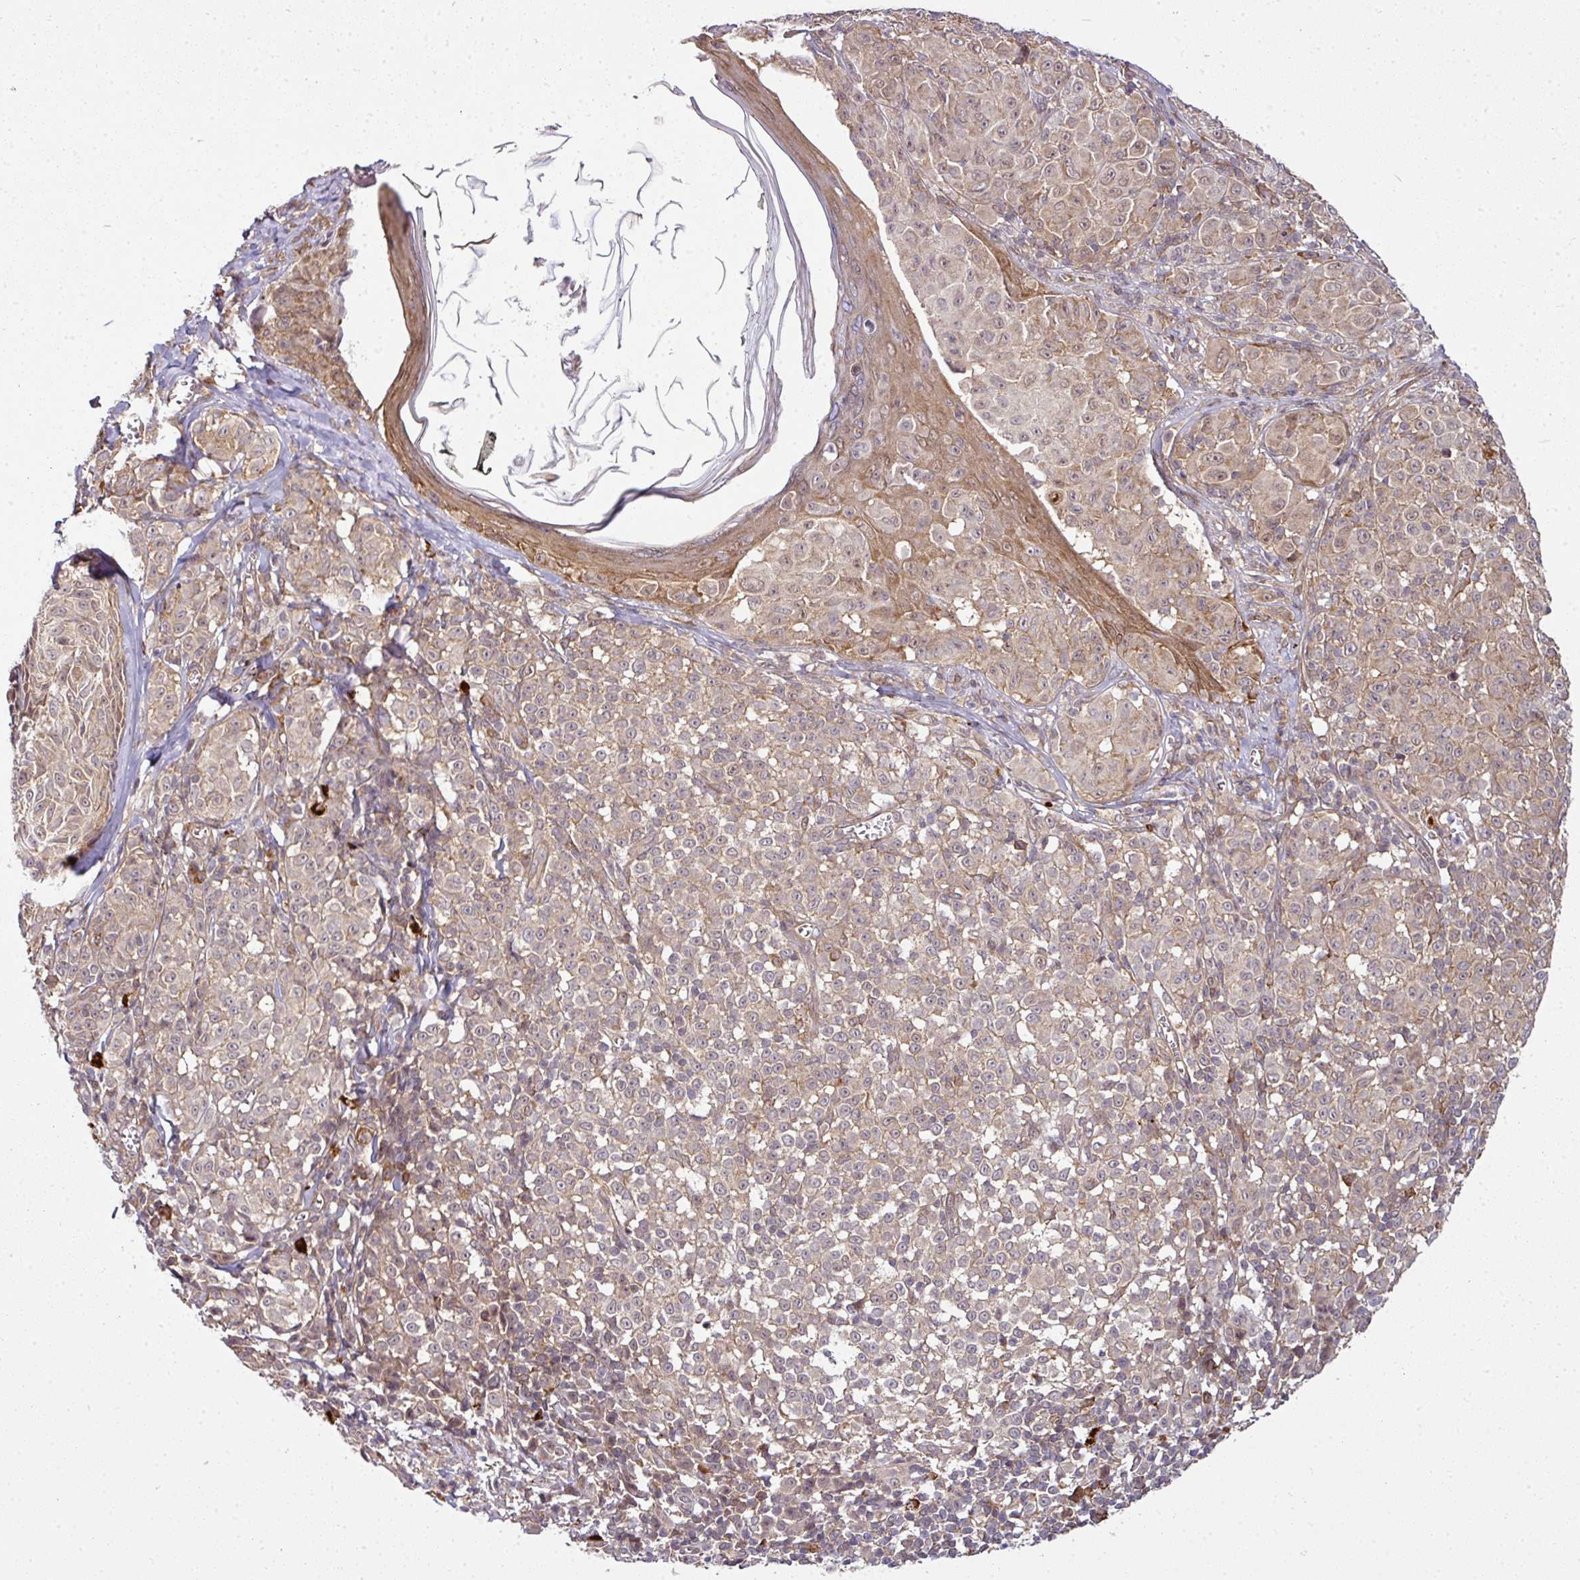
{"staining": {"intensity": "weak", "quantity": ">75%", "location": "cytoplasmic/membranous"}, "tissue": "melanoma", "cell_type": "Tumor cells", "image_type": "cancer", "snomed": [{"axis": "morphology", "description": "Malignant melanoma, NOS"}, {"axis": "topography", "description": "Skin"}], "caption": "Malignant melanoma tissue reveals weak cytoplasmic/membranous expression in approximately >75% of tumor cells, visualized by immunohistochemistry.", "gene": "RBM4B", "patient": {"sex": "female", "age": 43}}